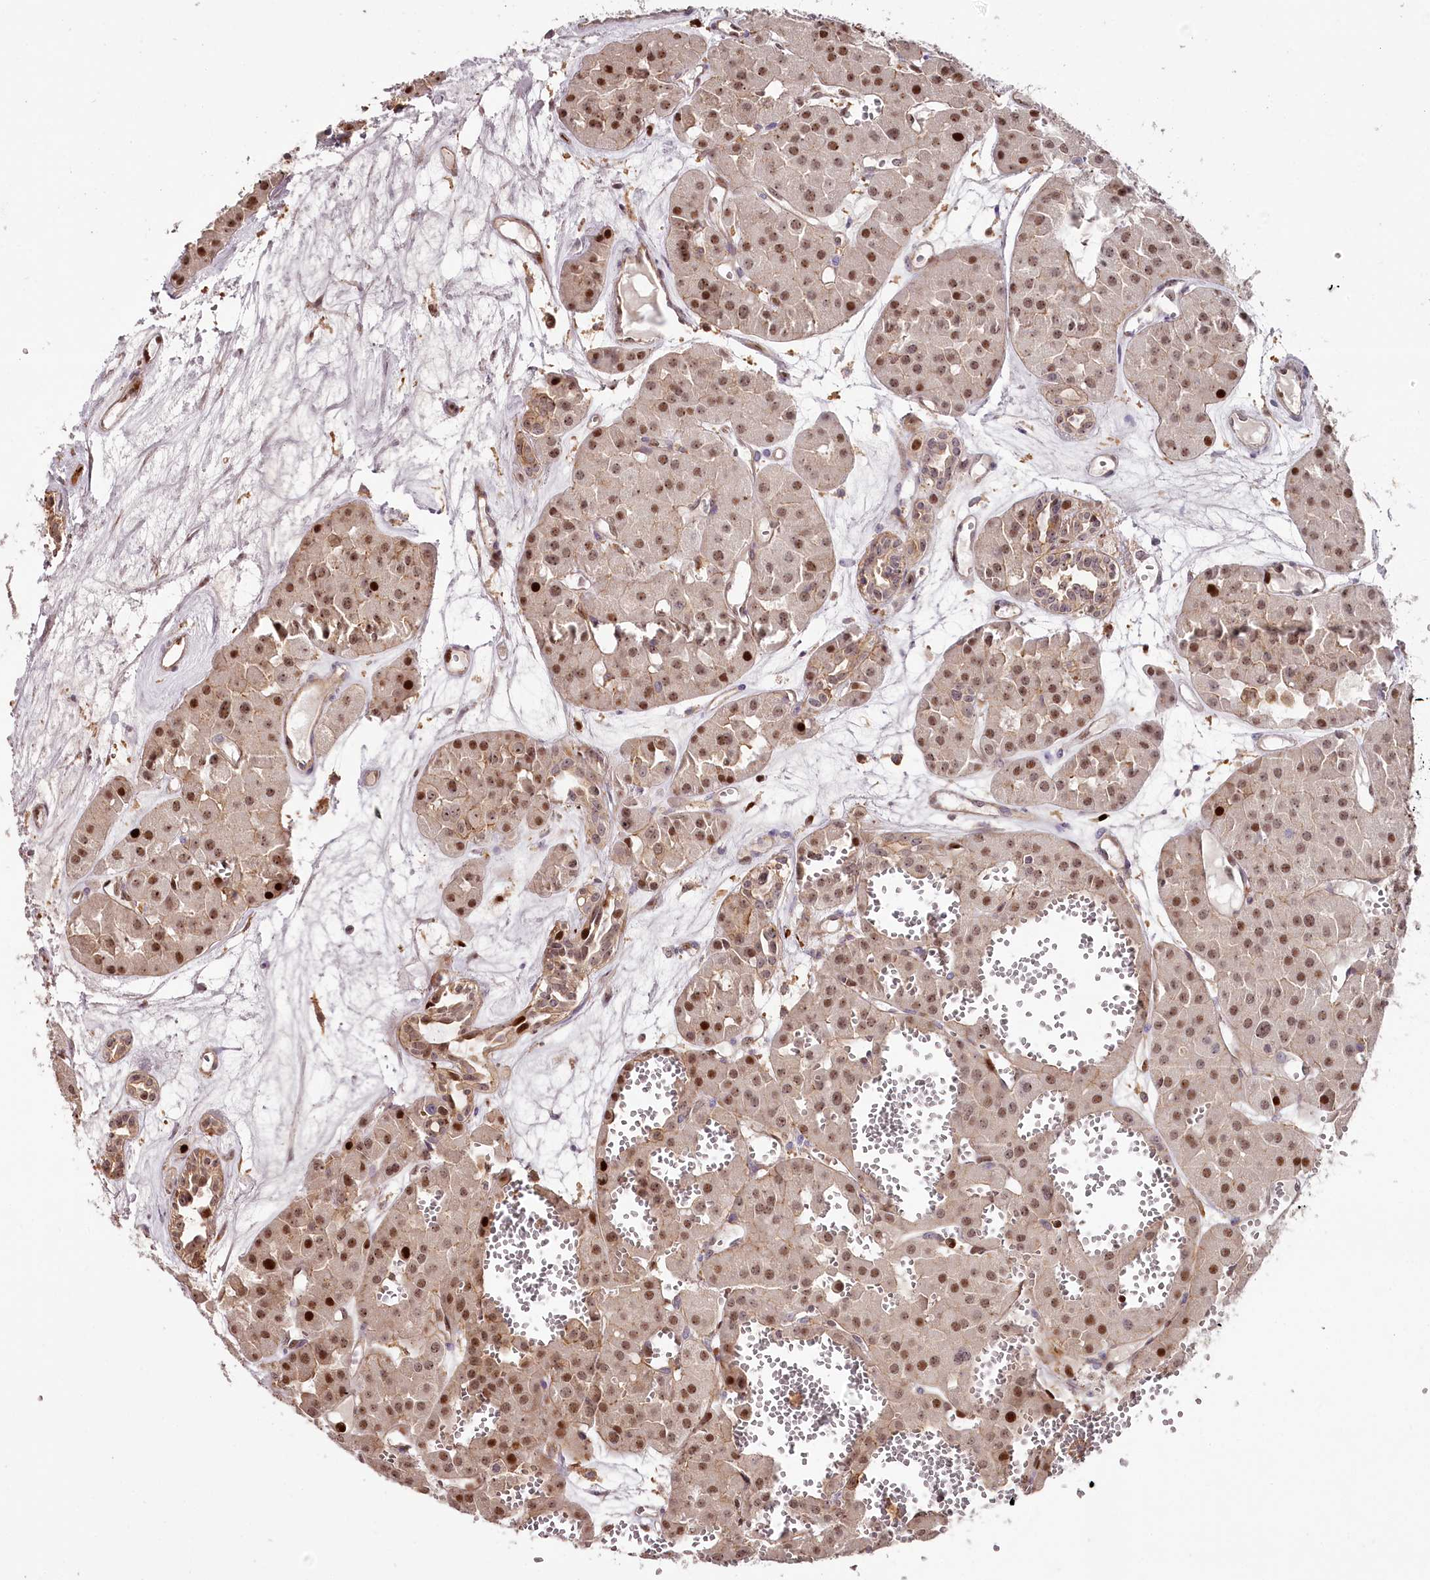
{"staining": {"intensity": "strong", "quantity": "25%-75%", "location": "nuclear"}, "tissue": "renal cancer", "cell_type": "Tumor cells", "image_type": "cancer", "snomed": [{"axis": "morphology", "description": "Carcinoma, NOS"}, {"axis": "topography", "description": "Kidney"}], "caption": "A brown stain labels strong nuclear positivity of a protein in human carcinoma (renal) tumor cells.", "gene": "KIF14", "patient": {"sex": "female", "age": 75}}